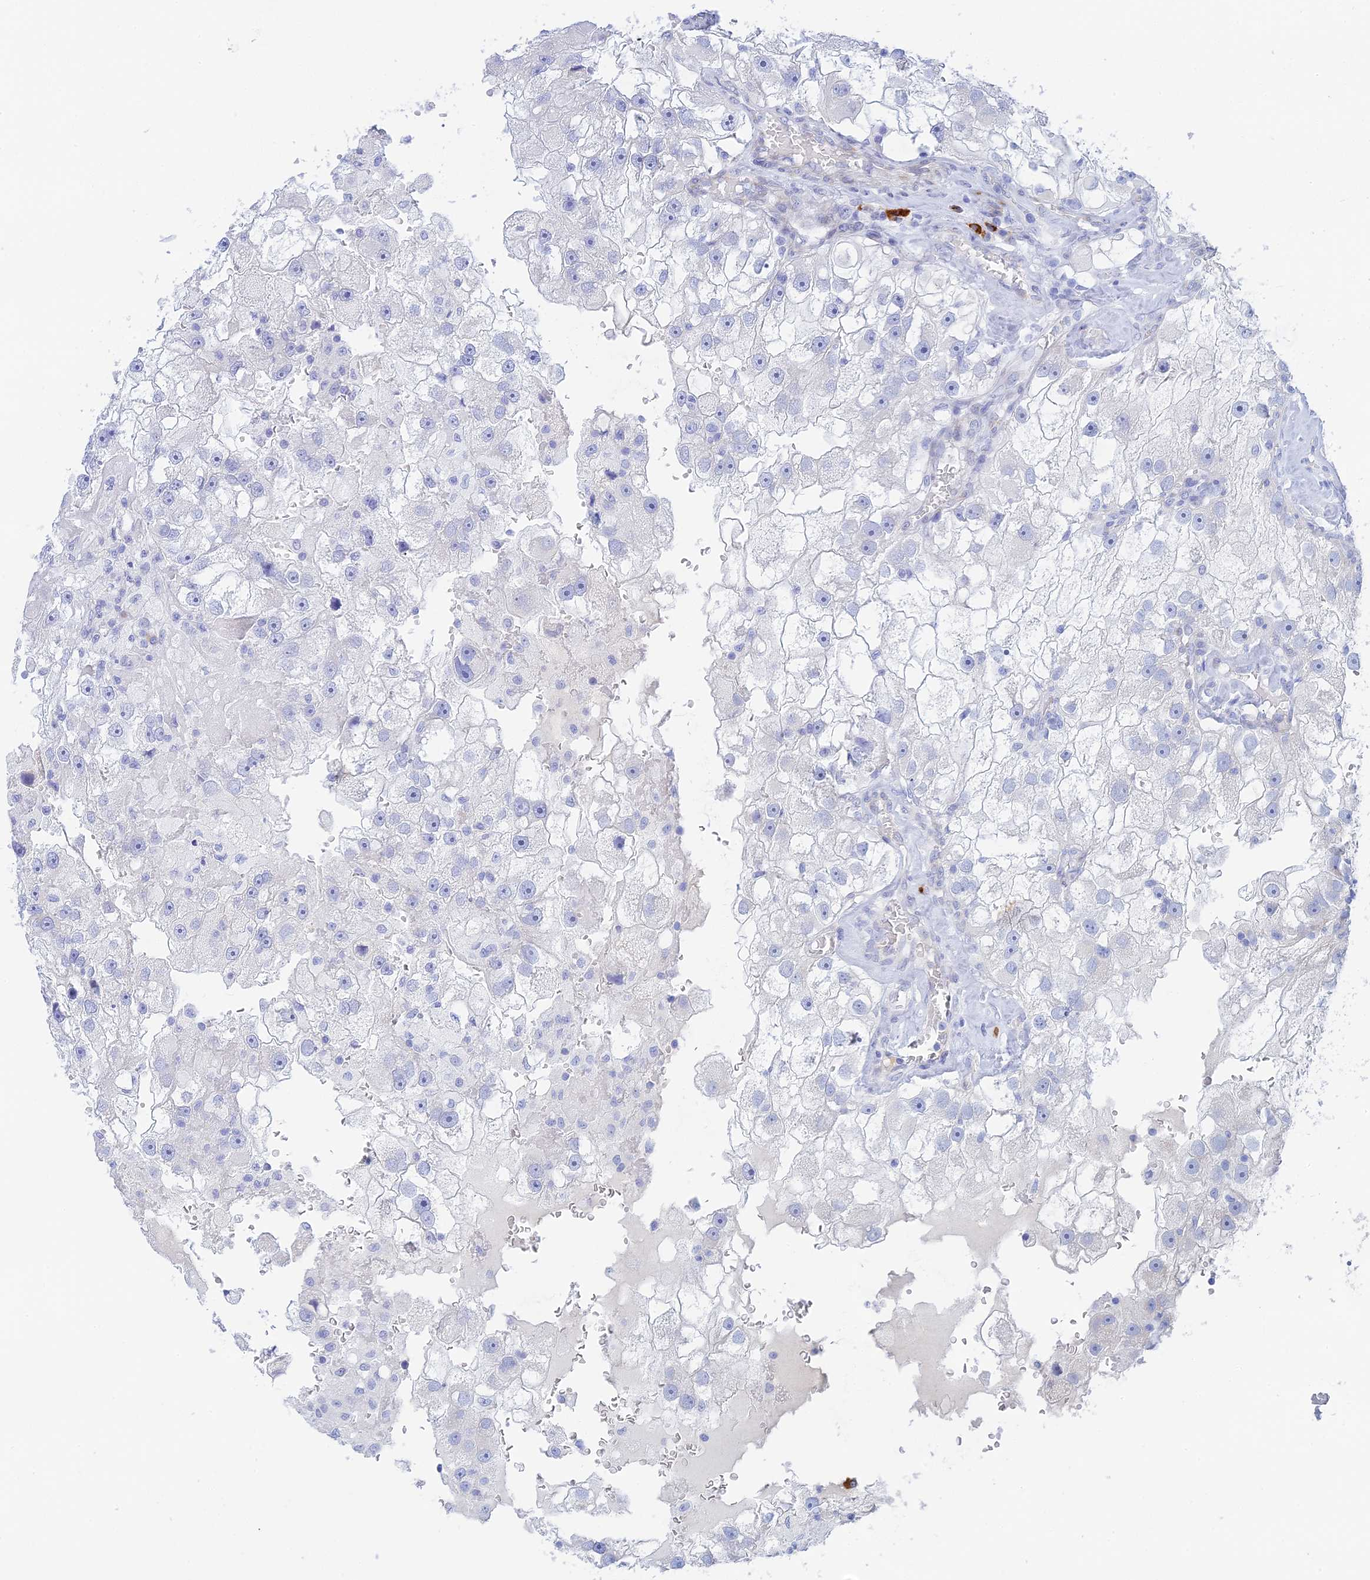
{"staining": {"intensity": "negative", "quantity": "none", "location": "none"}, "tissue": "renal cancer", "cell_type": "Tumor cells", "image_type": "cancer", "snomed": [{"axis": "morphology", "description": "Adenocarcinoma, NOS"}, {"axis": "topography", "description": "Kidney"}], "caption": "The photomicrograph demonstrates no staining of tumor cells in renal cancer.", "gene": "CEP152", "patient": {"sex": "male", "age": 63}}